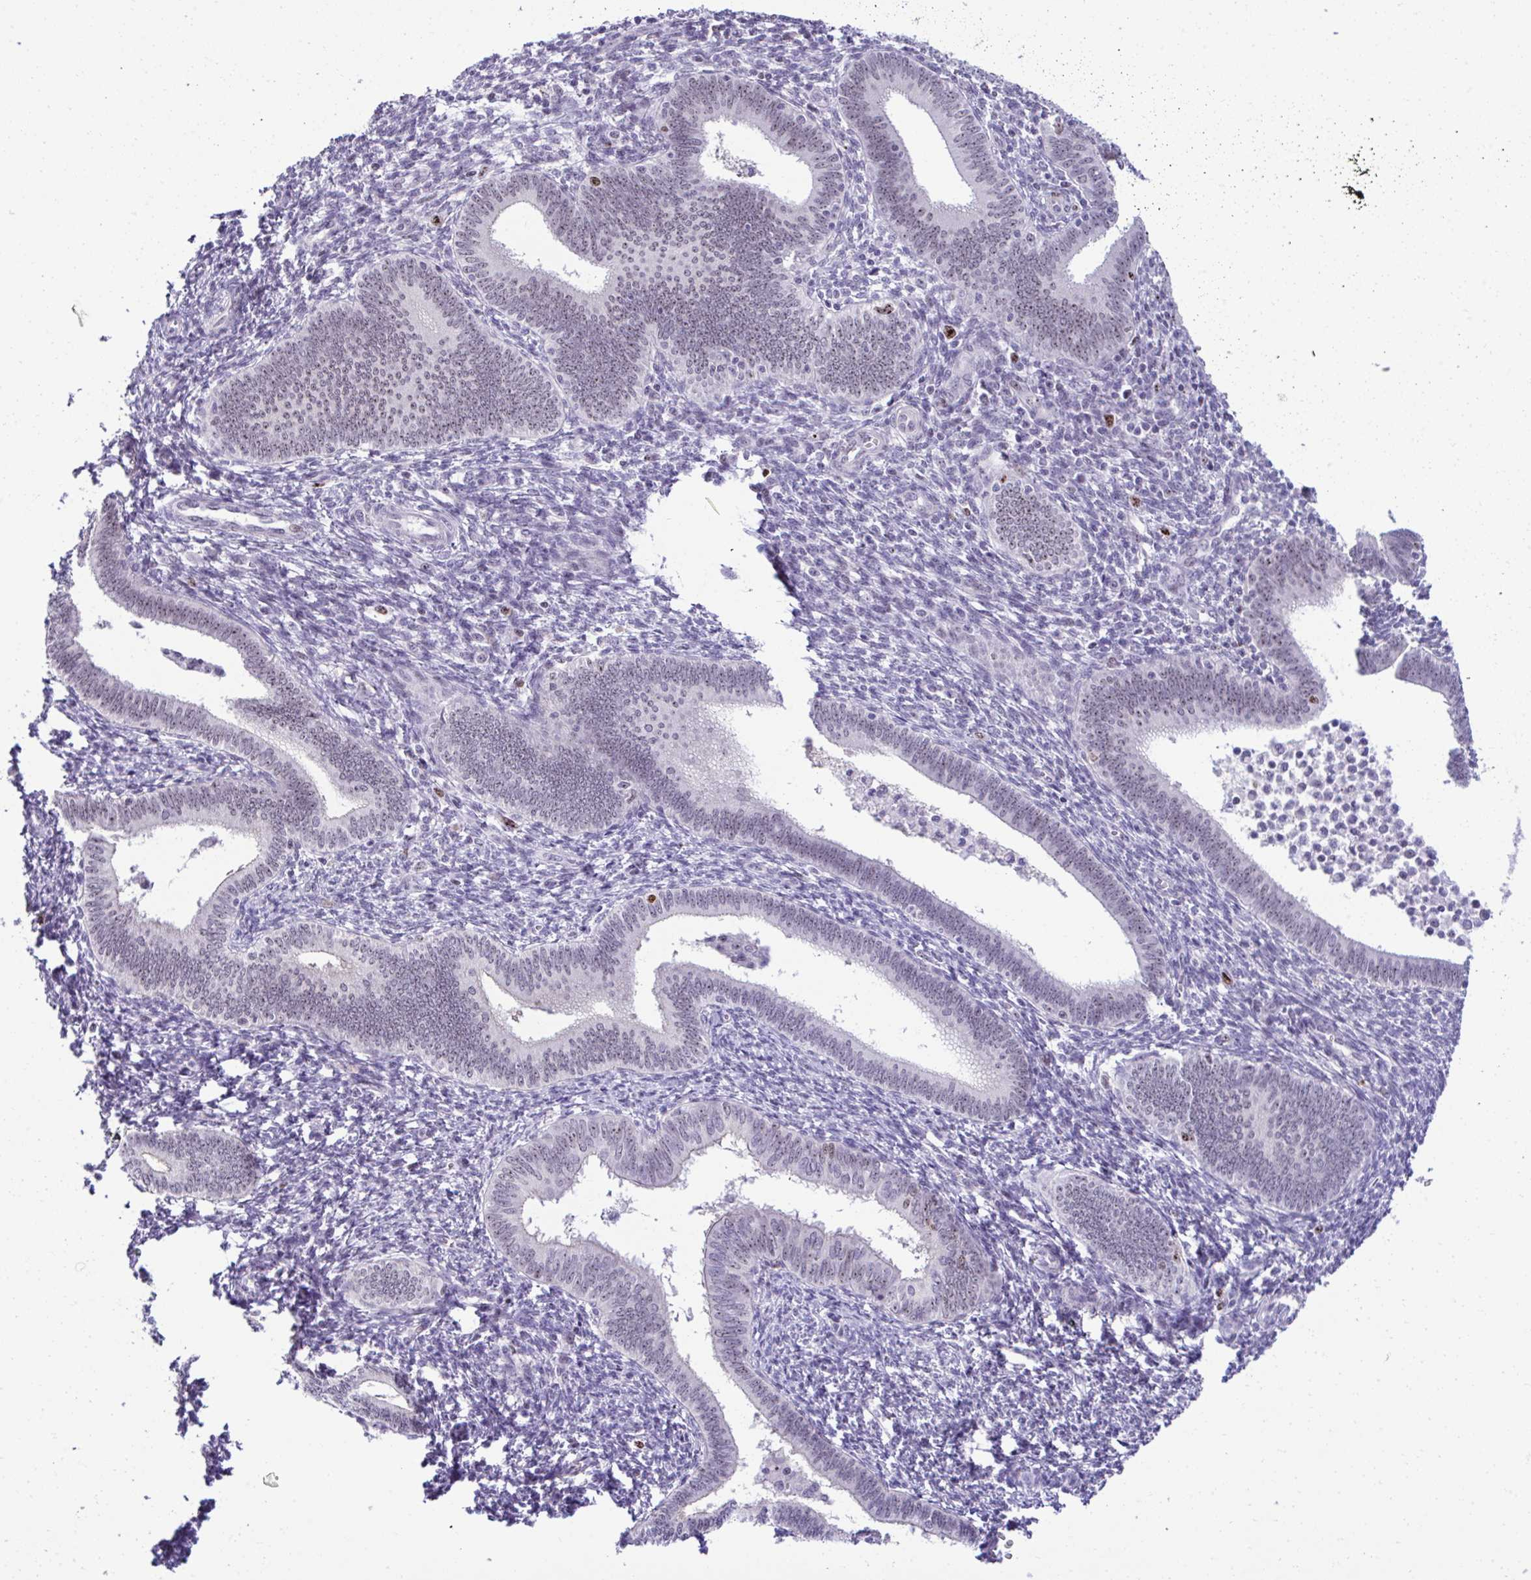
{"staining": {"intensity": "negative", "quantity": "none", "location": "none"}, "tissue": "endometrium", "cell_type": "Cells in endometrial stroma", "image_type": "normal", "snomed": [{"axis": "morphology", "description": "Normal tissue, NOS"}, {"axis": "topography", "description": "Endometrium"}], "caption": "IHC of unremarkable endometrium displays no positivity in cells in endometrial stroma. Nuclei are stained in blue.", "gene": "CEP72", "patient": {"sex": "female", "age": 41}}